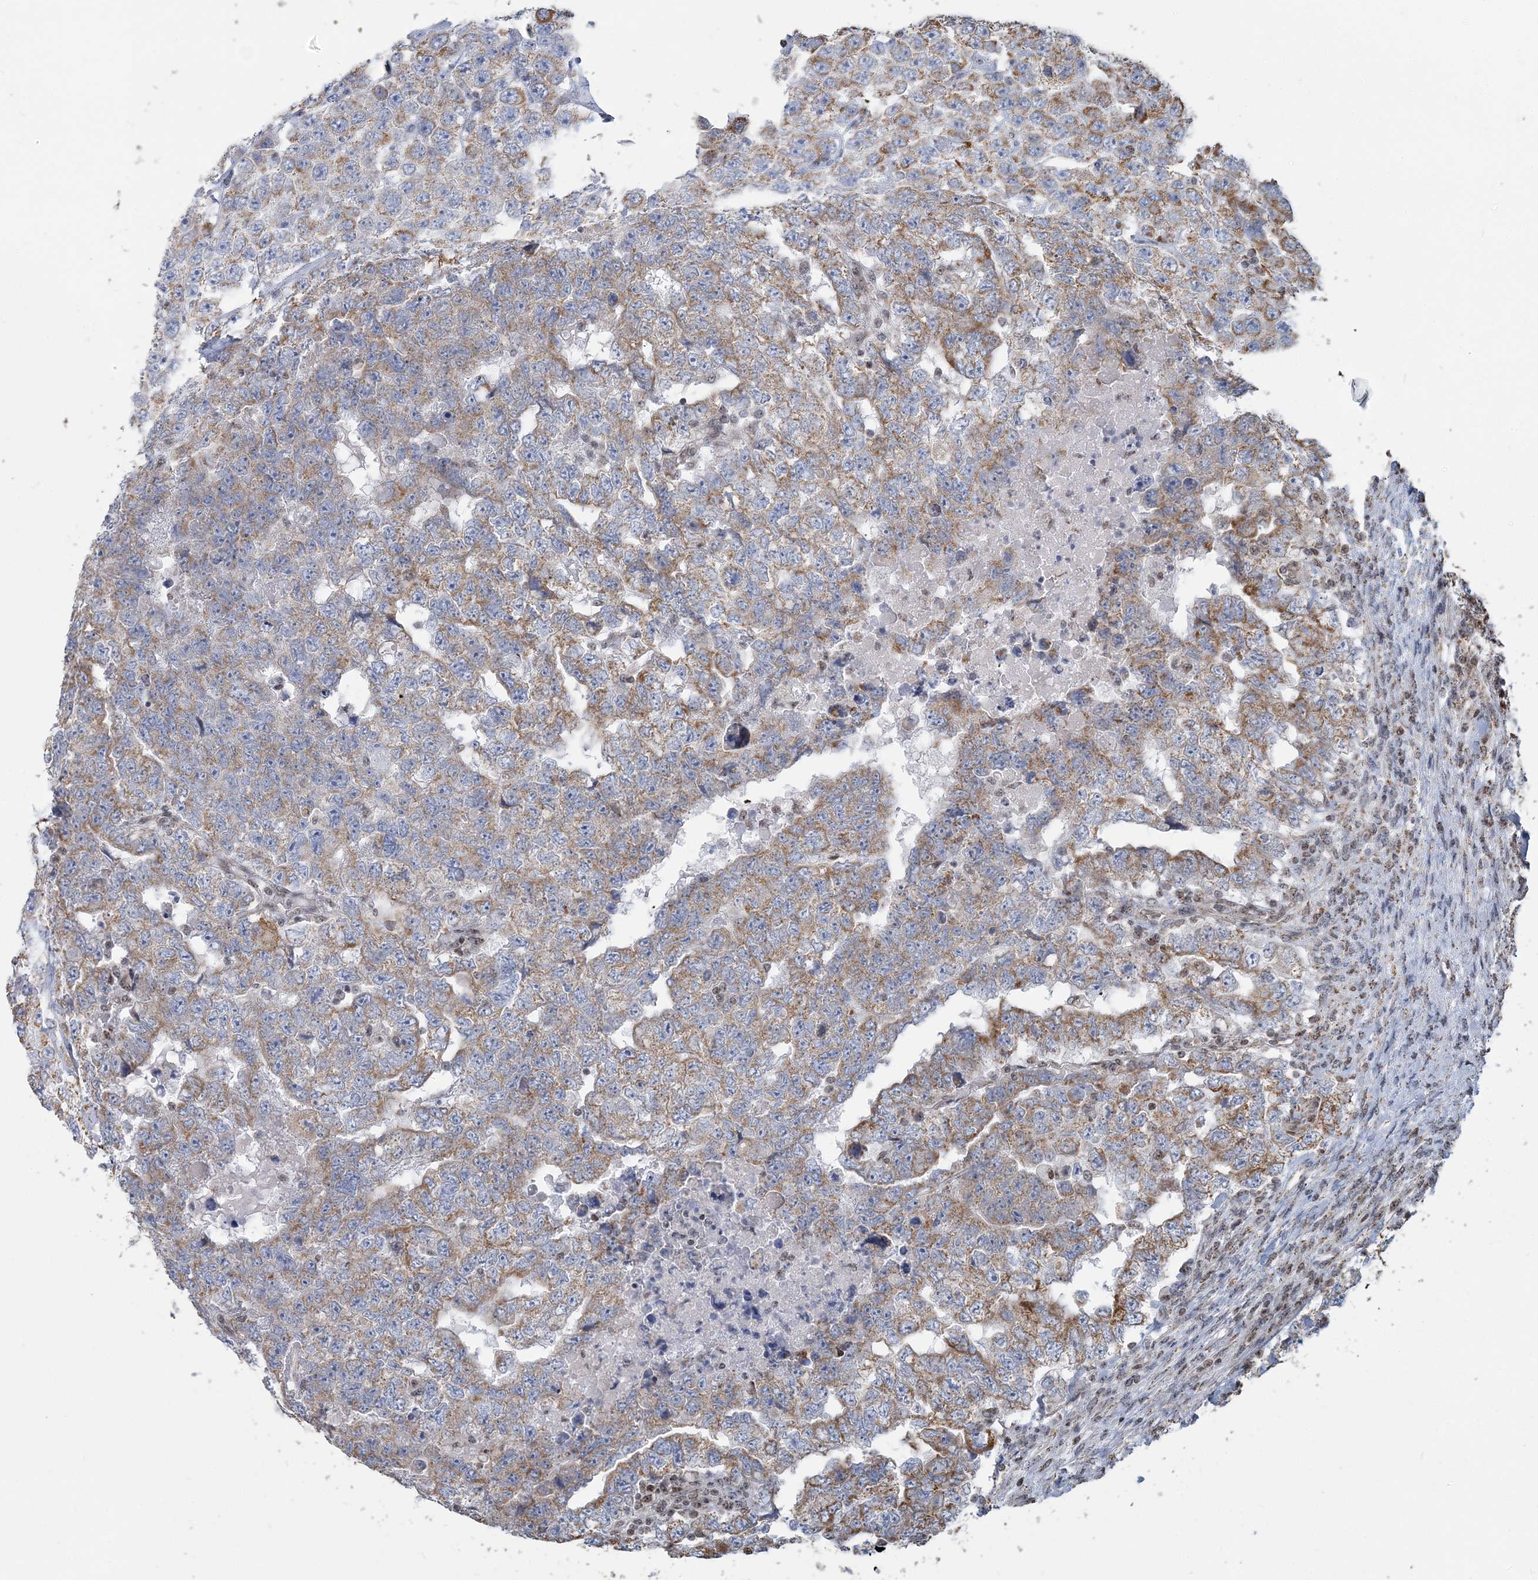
{"staining": {"intensity": "moderate", "quantity": ">75%", "location": "cytoplasmic/membranous"}, "tissue": "testis cancer", "cell_type": "Tumor cells", "image_type": "cancer", "snomed": [{"axis": "morphology", "description": "Carcinoma, Embryonal, NOS"}, {"axis": "topography", "description": "Testis"}], "caption": "Protein staining by immunohistochemistry shows moderate cytoplasmic/membranous staining in about >75% of tumor cells in embryonal carcinoma (testis).", "gene": "SUCLG1", "patient": {"sex": "male", "age": 45}}